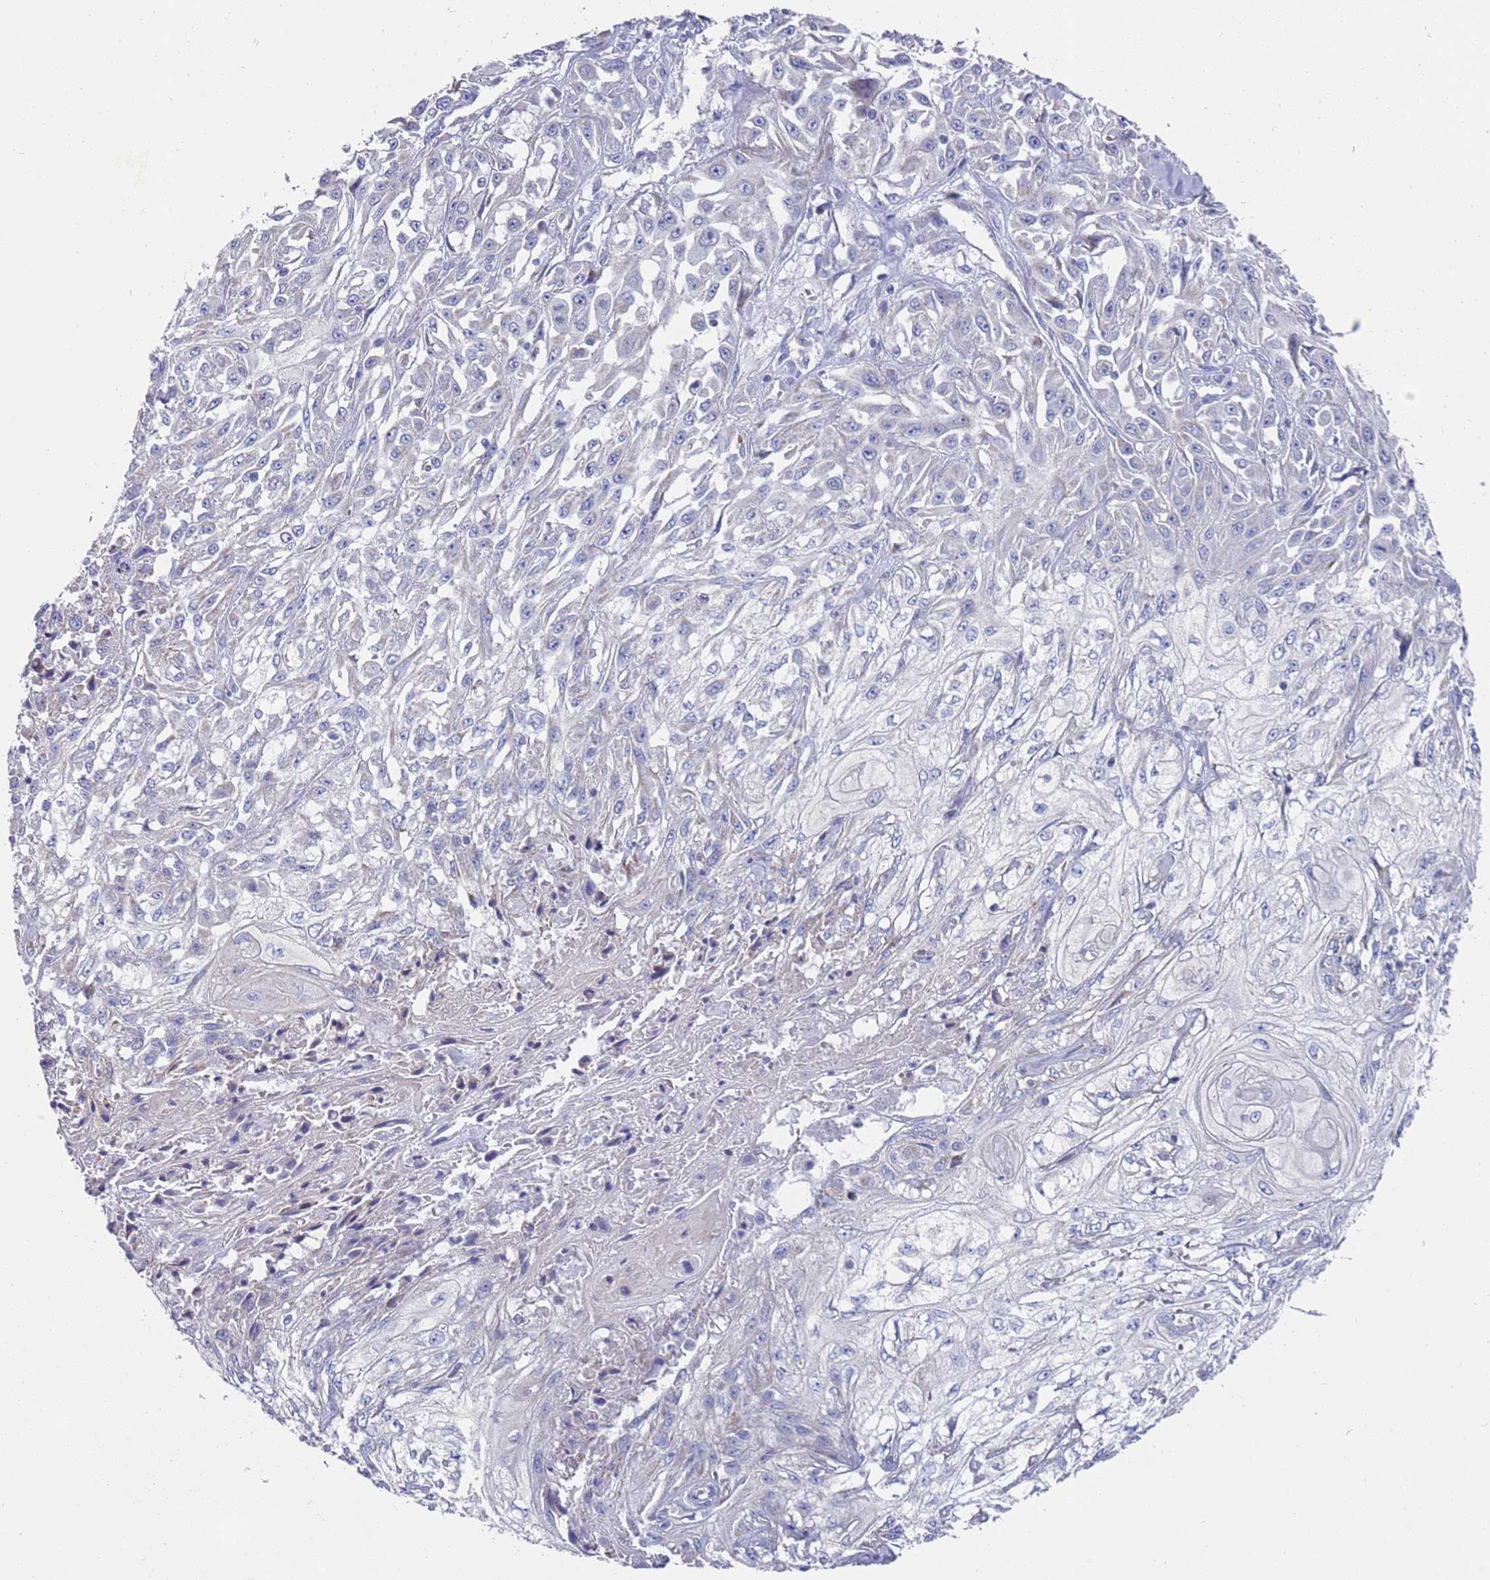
{"staining": {"intensity": "negative", "quantity": "none", "location": "none"}, "tissue": "skin cancer", "cell_type": "Tumor cells", "image_type": "cancer", "snomed": [{"axis": "morphology", "description": "Squamous cell carcinoma, NOS"}, {"axis": "morphology", "description": "Squamous cell carcinoma, metastatic, NOS"}, {"axis": "topography", "description": "Skin"}, {"axis": "topography", "description": "Lymph node"}], "caption": "Tumor cells show no significant protein staining in skin cancer (metastatic squamous cell carcinoma).", "gene": "SCAPER", "patient": {"sex": "male", "age": 75}}